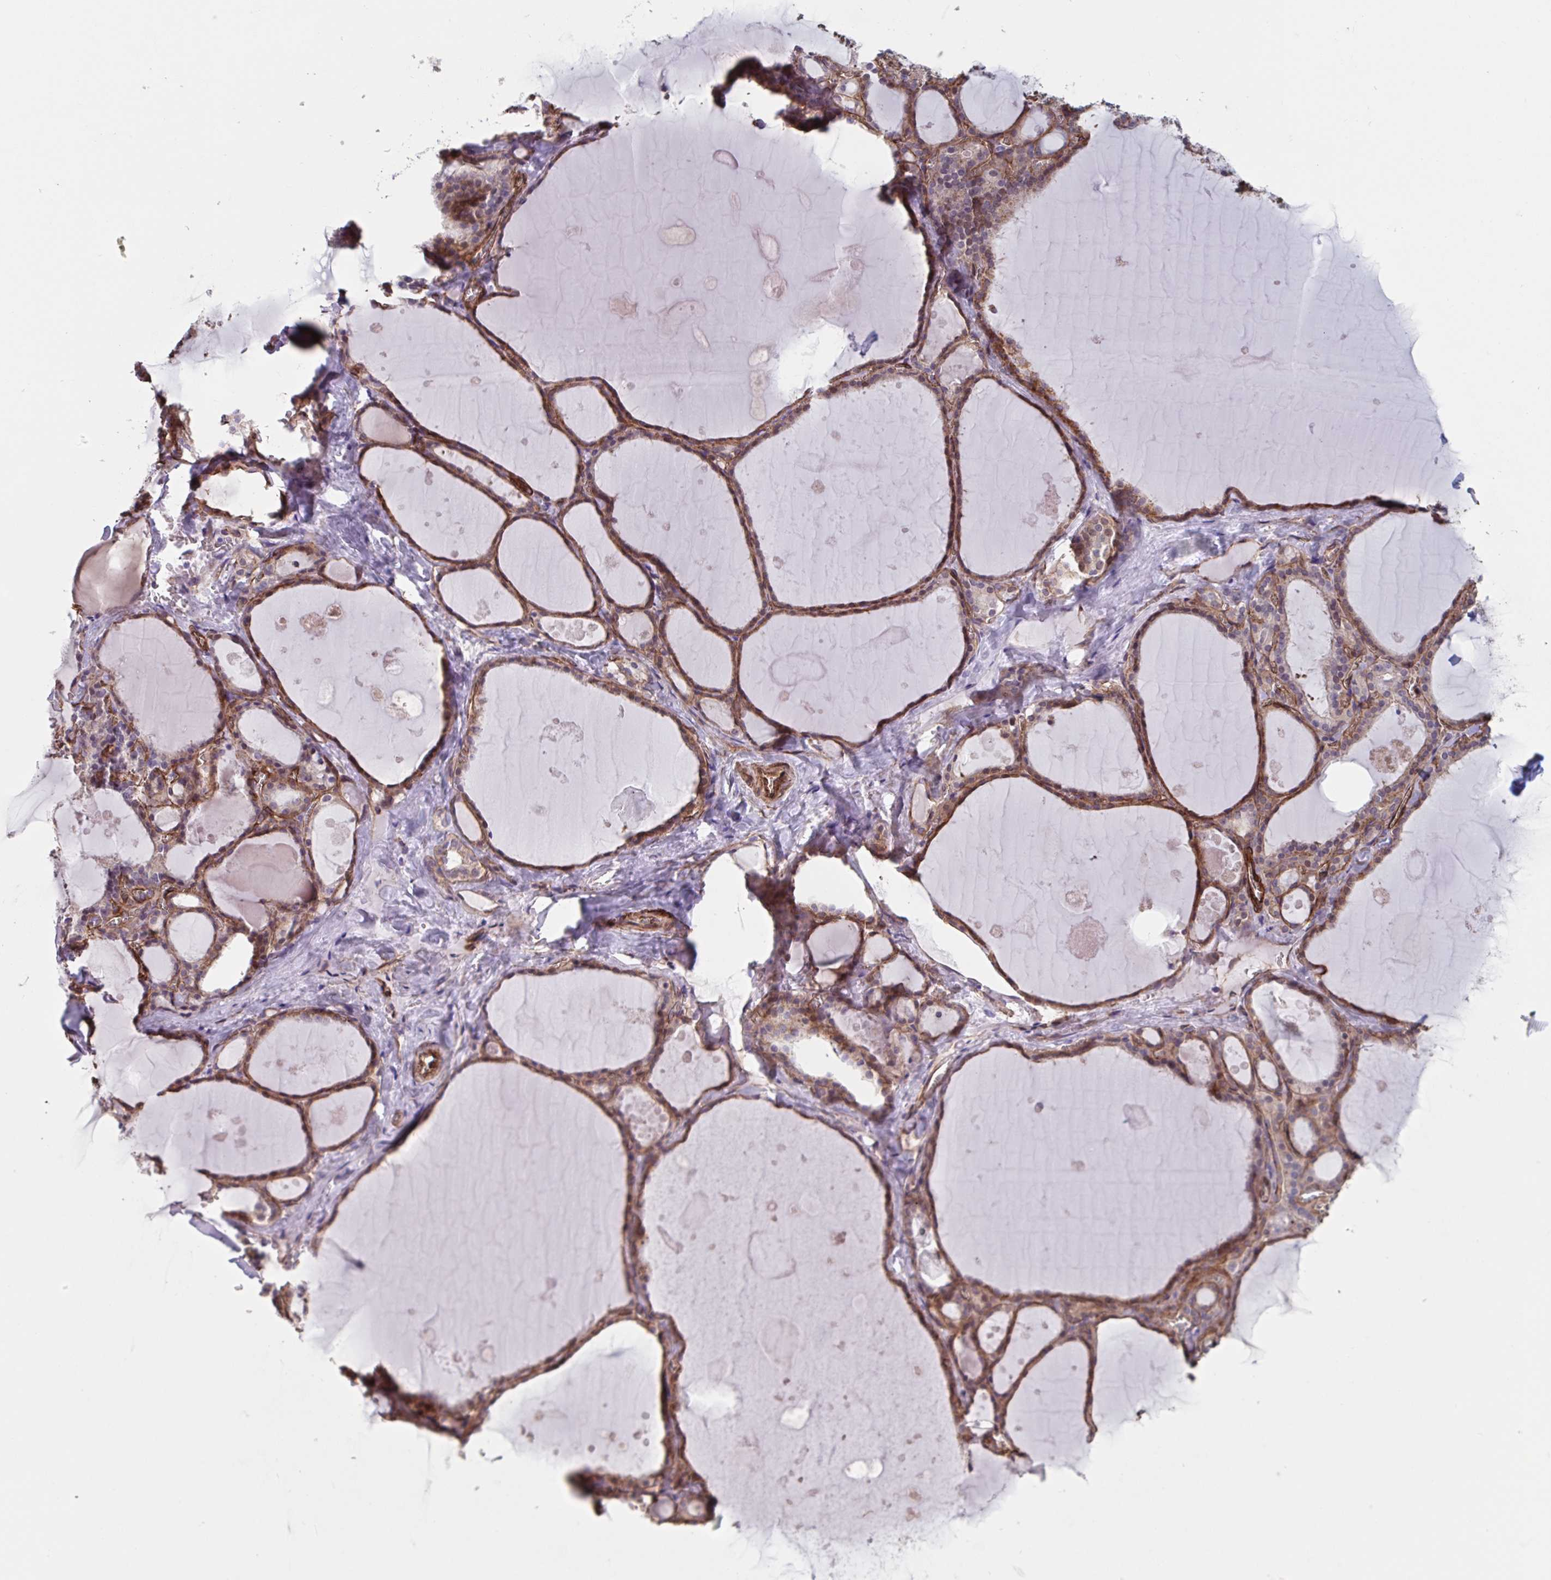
{"staining": {"intensity": "strong", "quantity": ">75%", "location": "cytoplasmic/membranous"}, "tissue": "thyroid gland", "cell_type": "Glandular cells", "image_type": "normal", "snomed": [{"axis": "morphology", "description": "Normal tissue, NOS"}, {"axis": "topography", "description": "Thyroid gland"}], "caption": "Protein staining of normal thyroid gland demonstrates strong cytoplasmic/membranous expression in approximately >75% of glandular cells.", "gene": "CITED4", "patient": {"sex": "male", "age": 56}}